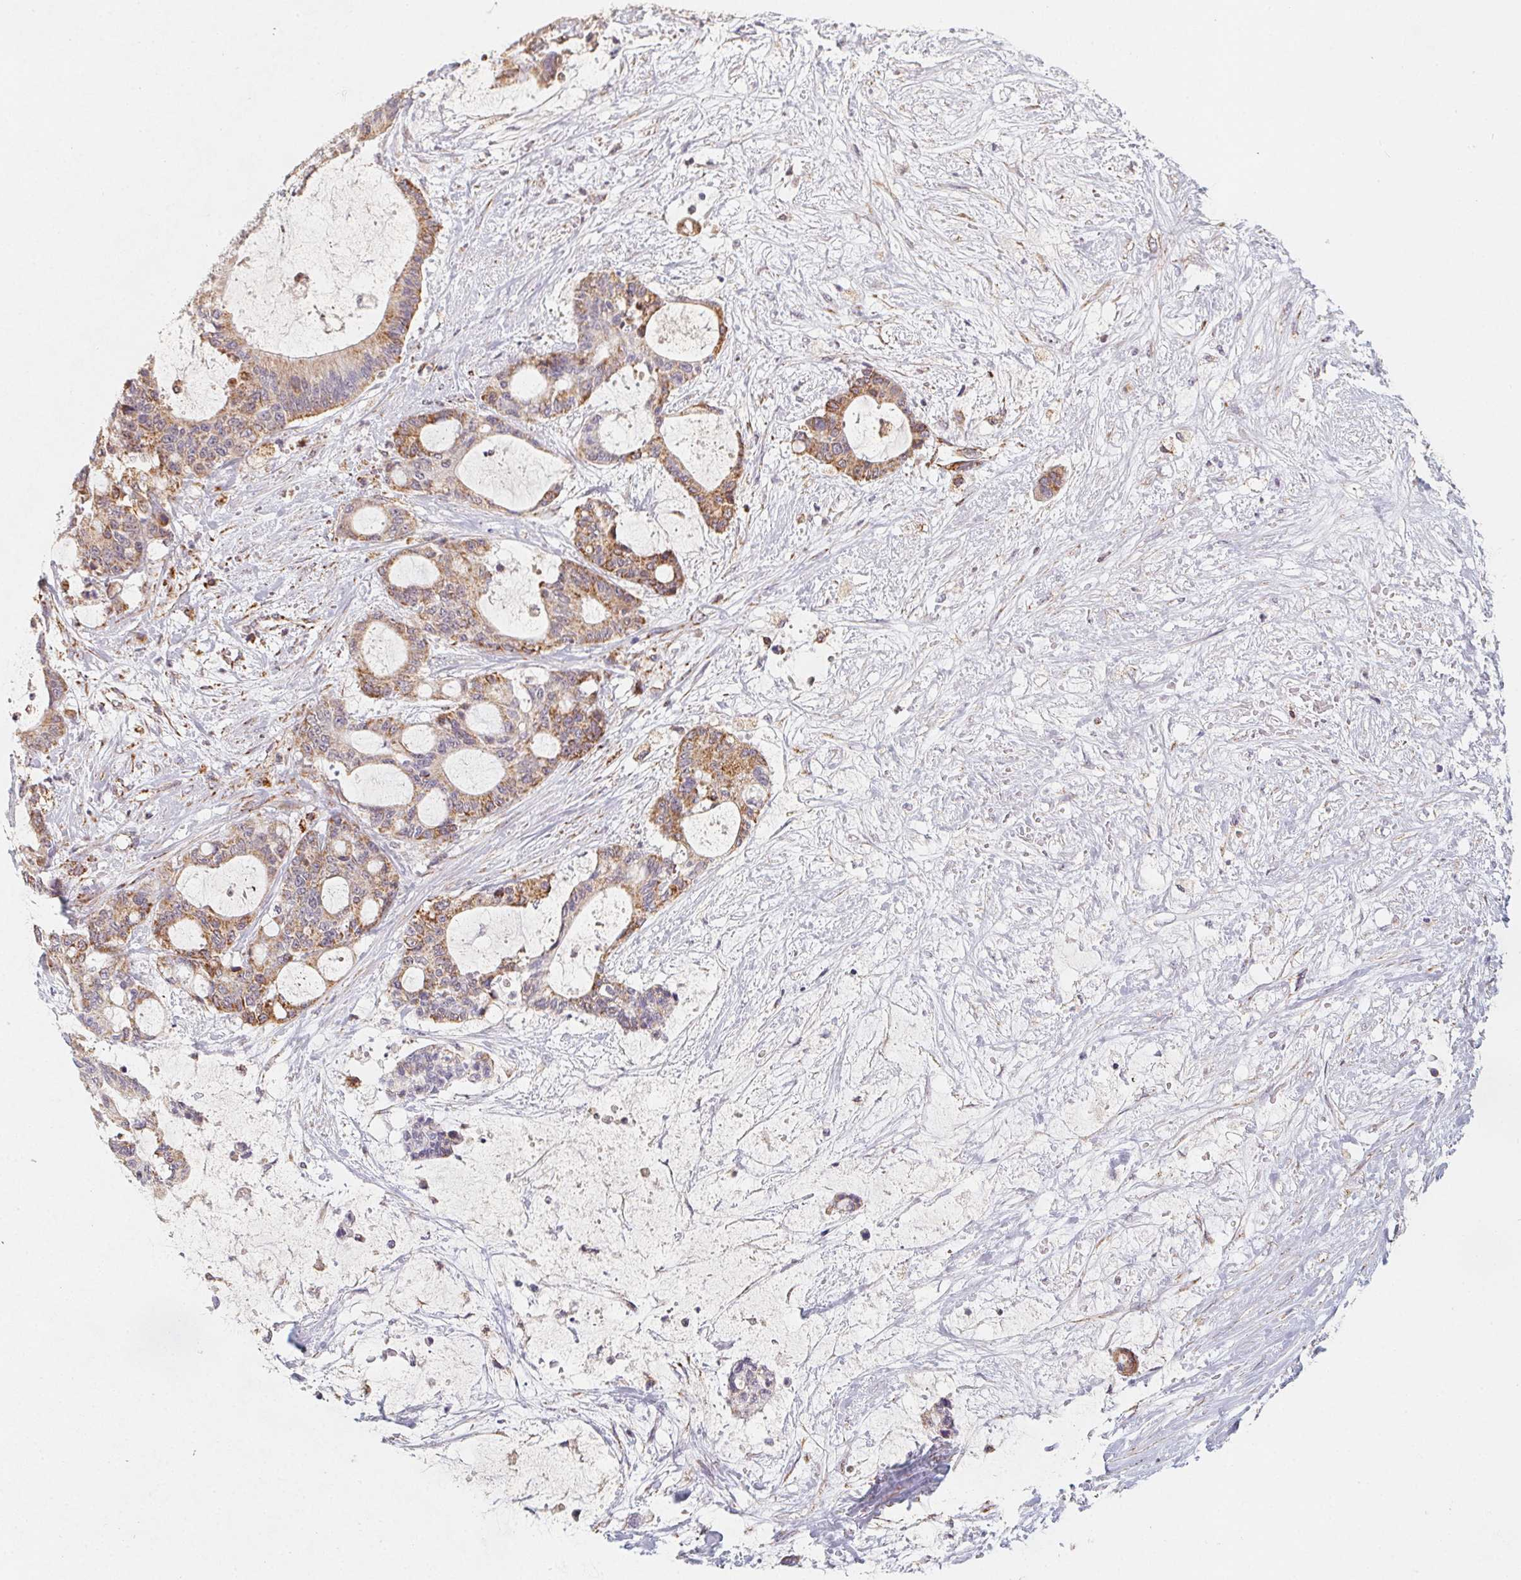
{"staining": {"intensity": "moderate", "quantity": "25%-75%", "location": "cytoplasmic/membranous"}, "tissue": "liver cancer", "cell_type": "Tumor cells", "image_type": "cancer", "snomed": [{"axis": "morphology", "description": "Normal tissue, NOS"}, {"axis": "morphology", "description": "Cholangiocarcinoma"}, {"axis": "topography", "description": "Liver"}, {"axis": "topography", "description": "Peripheral nerve tissue"}], "caption": "Immunohistochemical staining of human liver cancer reveals medium levels of moderate cytoplasmic/membranous staining in about 25%-75% of tumor cells. (DAB IHC with brightfield microscopy, high magnification).", "gene": "NDUFS6", "patient": {"sex": "female", "age": 73}}